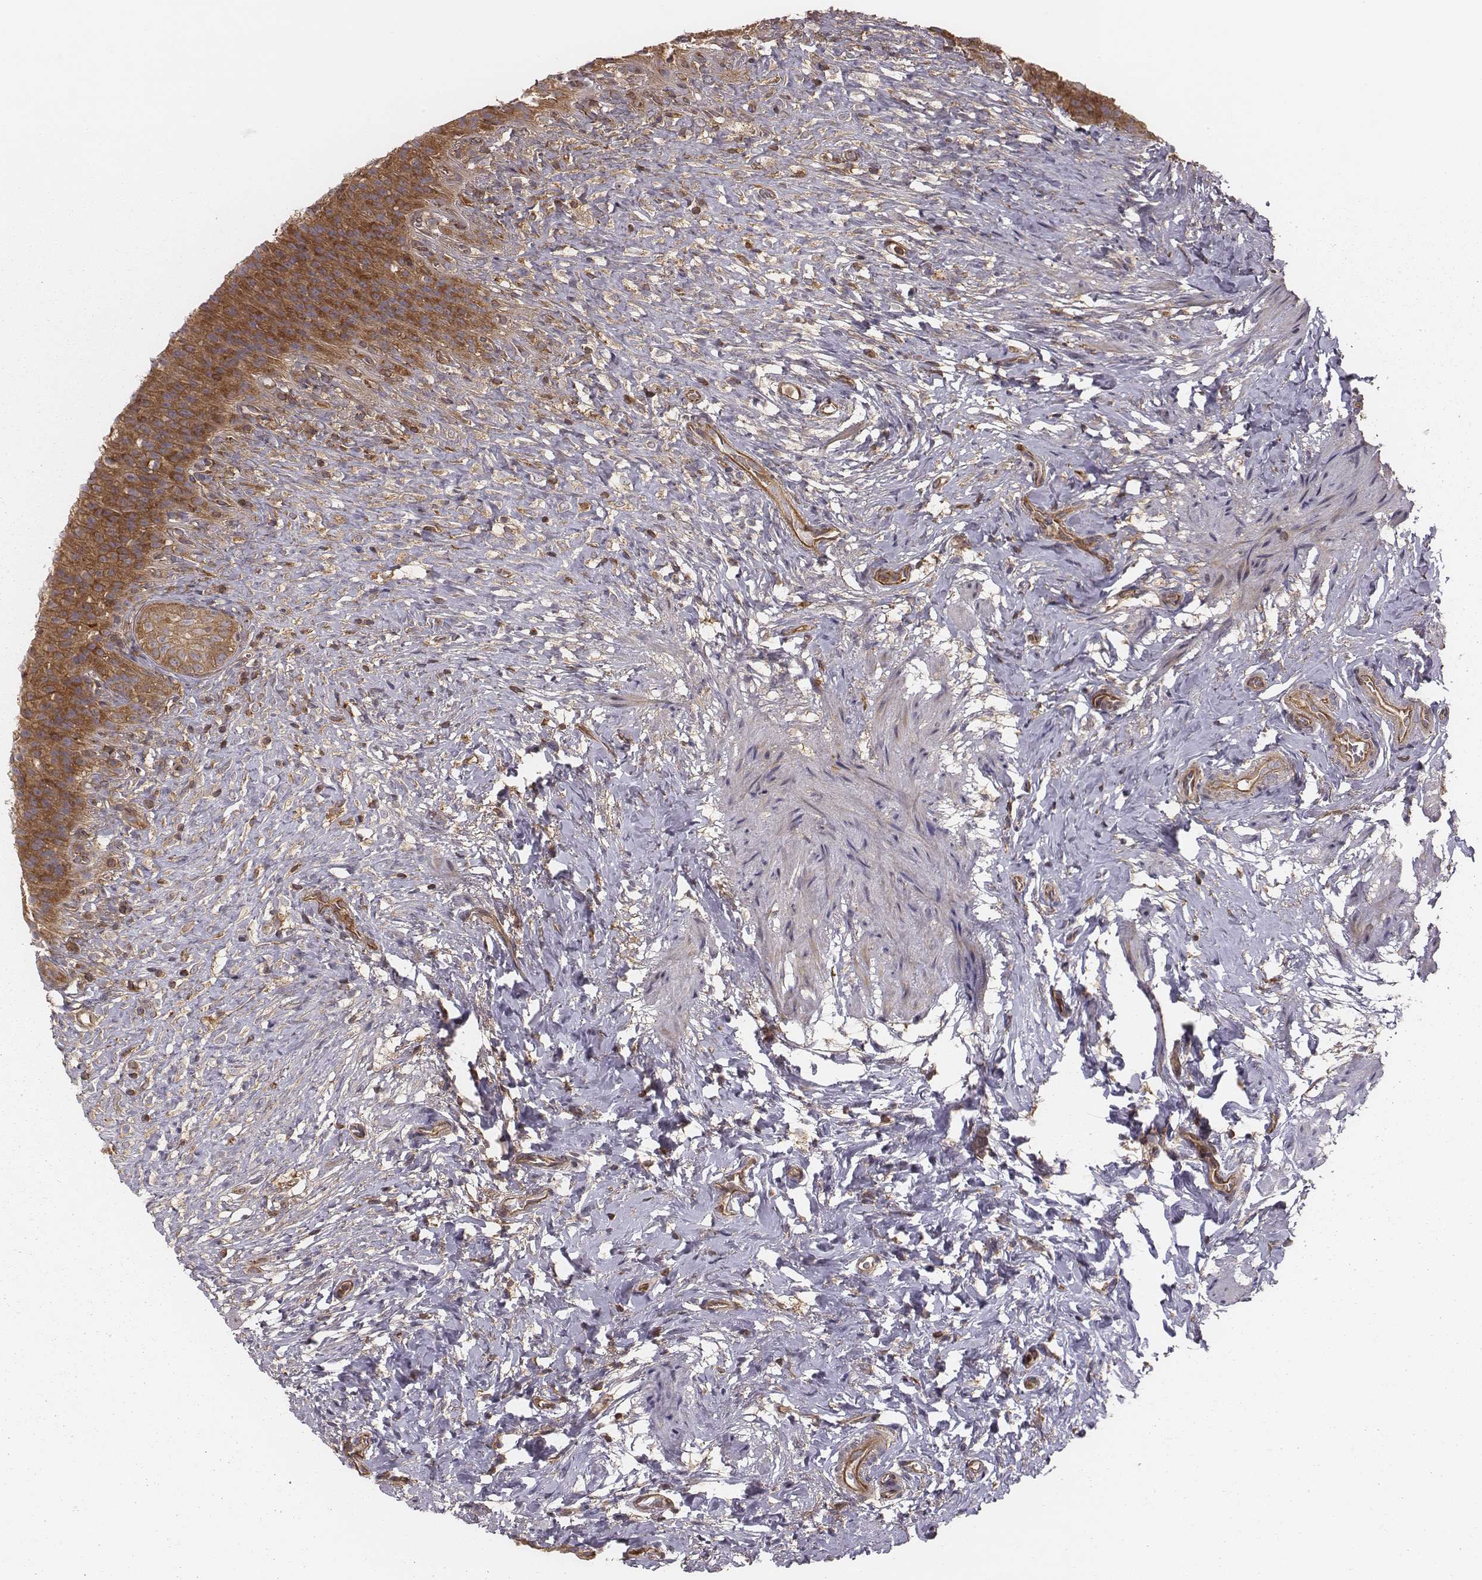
{"staining": {"intensity": "moderate", "quantity": ">75%", "location": "cytoplasmic/membranous"}, "tissue": "urinary bladder", "cell_type": "Urothelial cells", "image_type": "normal", "snomed": [{"axis": "morphology", "description": "Normal tissue, NOS"}, {"axis": "topography", "description": "Urinary bladder"}, {"axis": "topography", "description": "Prostate"}], "caption": "The image demonstrates a brown stain indicating the presence of a protein in the cytoplasmic/membranous of urothelial cells in urinary bladder. (Brightfield microscopy of DAB IHC at high magnification).", "gene": "CAD", "patient": {"sex": "male", "age": 76}}